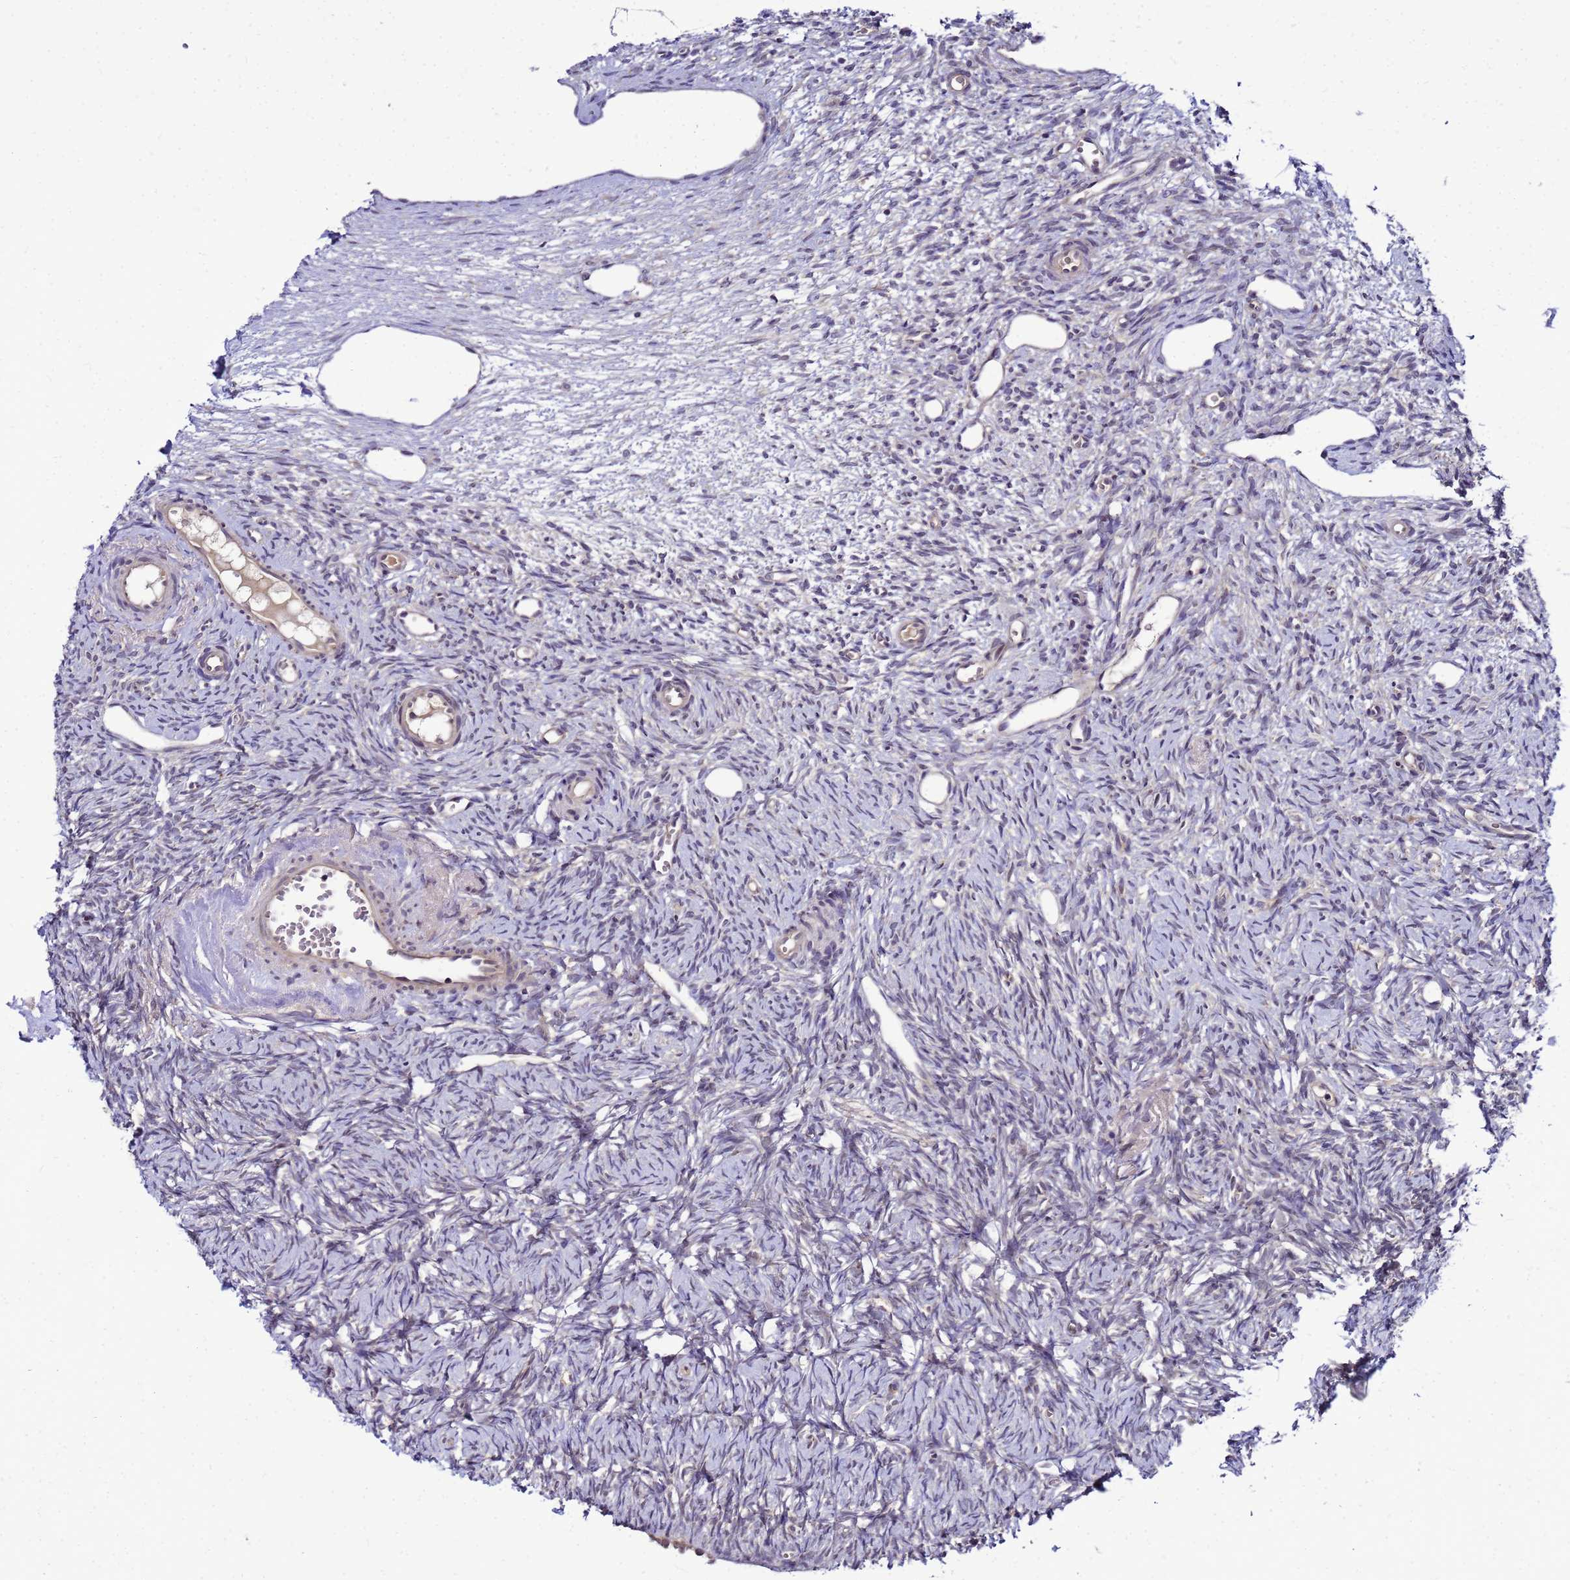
{"staining": {"intensity": "negative", "quantity": "none", "location": "none"}, "tissue": "ovary", "cell_type": "Ovarian stroma cells", "image_type": "normal", "snomed": [{"axis": "morphology", "description": "Normal tissue, NOS"}, {"axis": "topography", "description": "Ovary"}], "caption": "Immunohistochemistry (IHC) histopathology image of unremarkable ovary: ovary stained with DAB displays no significant protein expression in ovarian stroma cells. (Brightfield microscopy of DAB (3,3'-diaminobenzidine) immunohistochemistry (IHC) at high magnification).", "gene": "SAT1", "patient": {"sex": "female", "age": 51}}